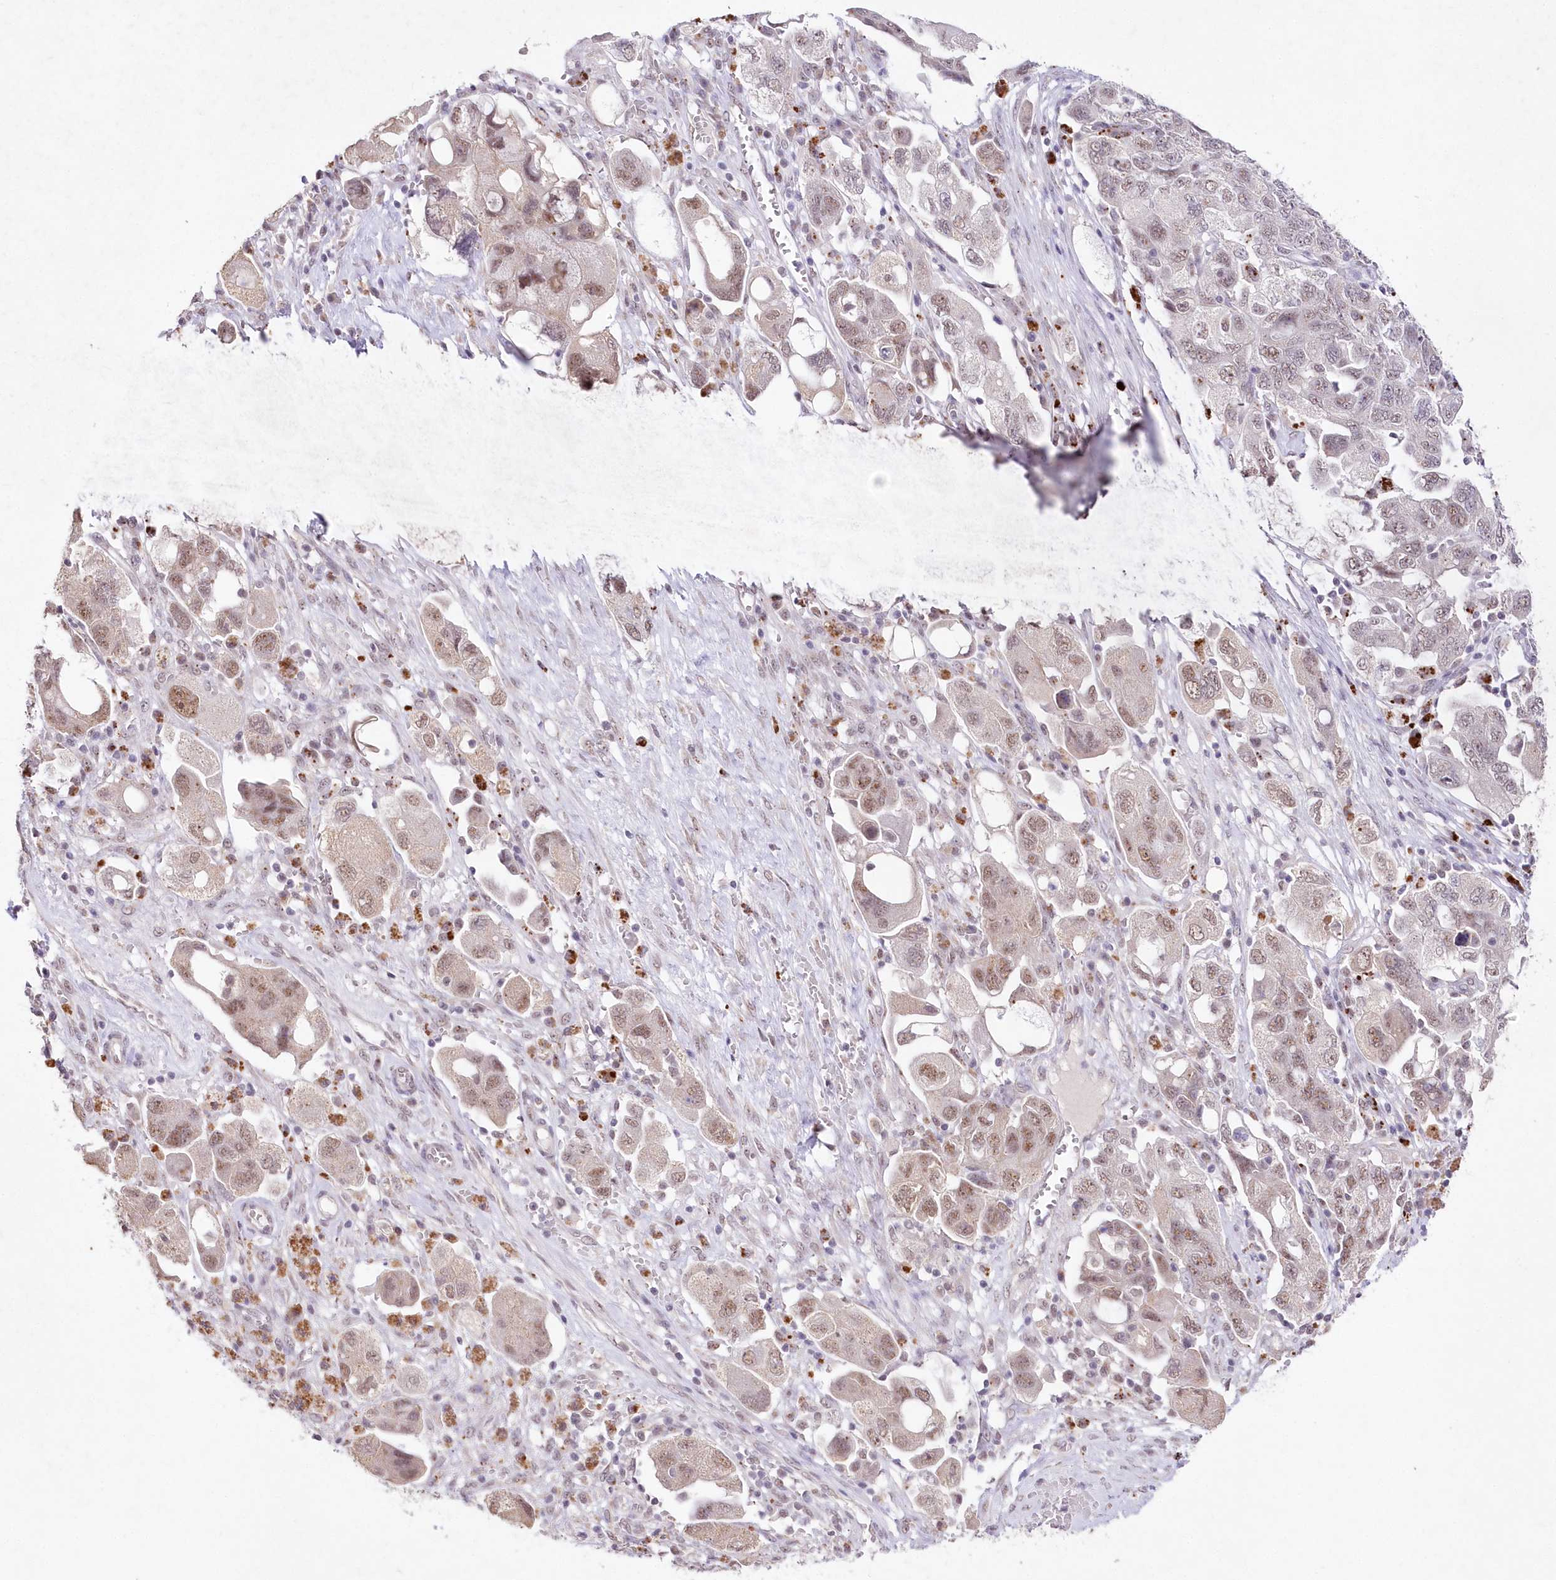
{"staining": {"intensity": "moderate", "quantity": ">75%", "location": "nuclear"}, "tissue": "ovarian cancer", "cell_type": "Tumor cells", "image_type": "cancer", "snomed": [{"axis": "morphology", "description": "Carcinoma, NOS"}, {"axis": "morphology", "description": "Cystadenocarcinoma, serous, NOS"}, {"axis": "topography", "description": "Ovary"}], "caption": "Protein expression by immunohistochemistry displays moderate nuclear positivity in about >75% of tumor cells in ovarian serous cystadenocarcinoma.", "gene": "RBM27", "patient": {"sex": "female", "age": 69}}